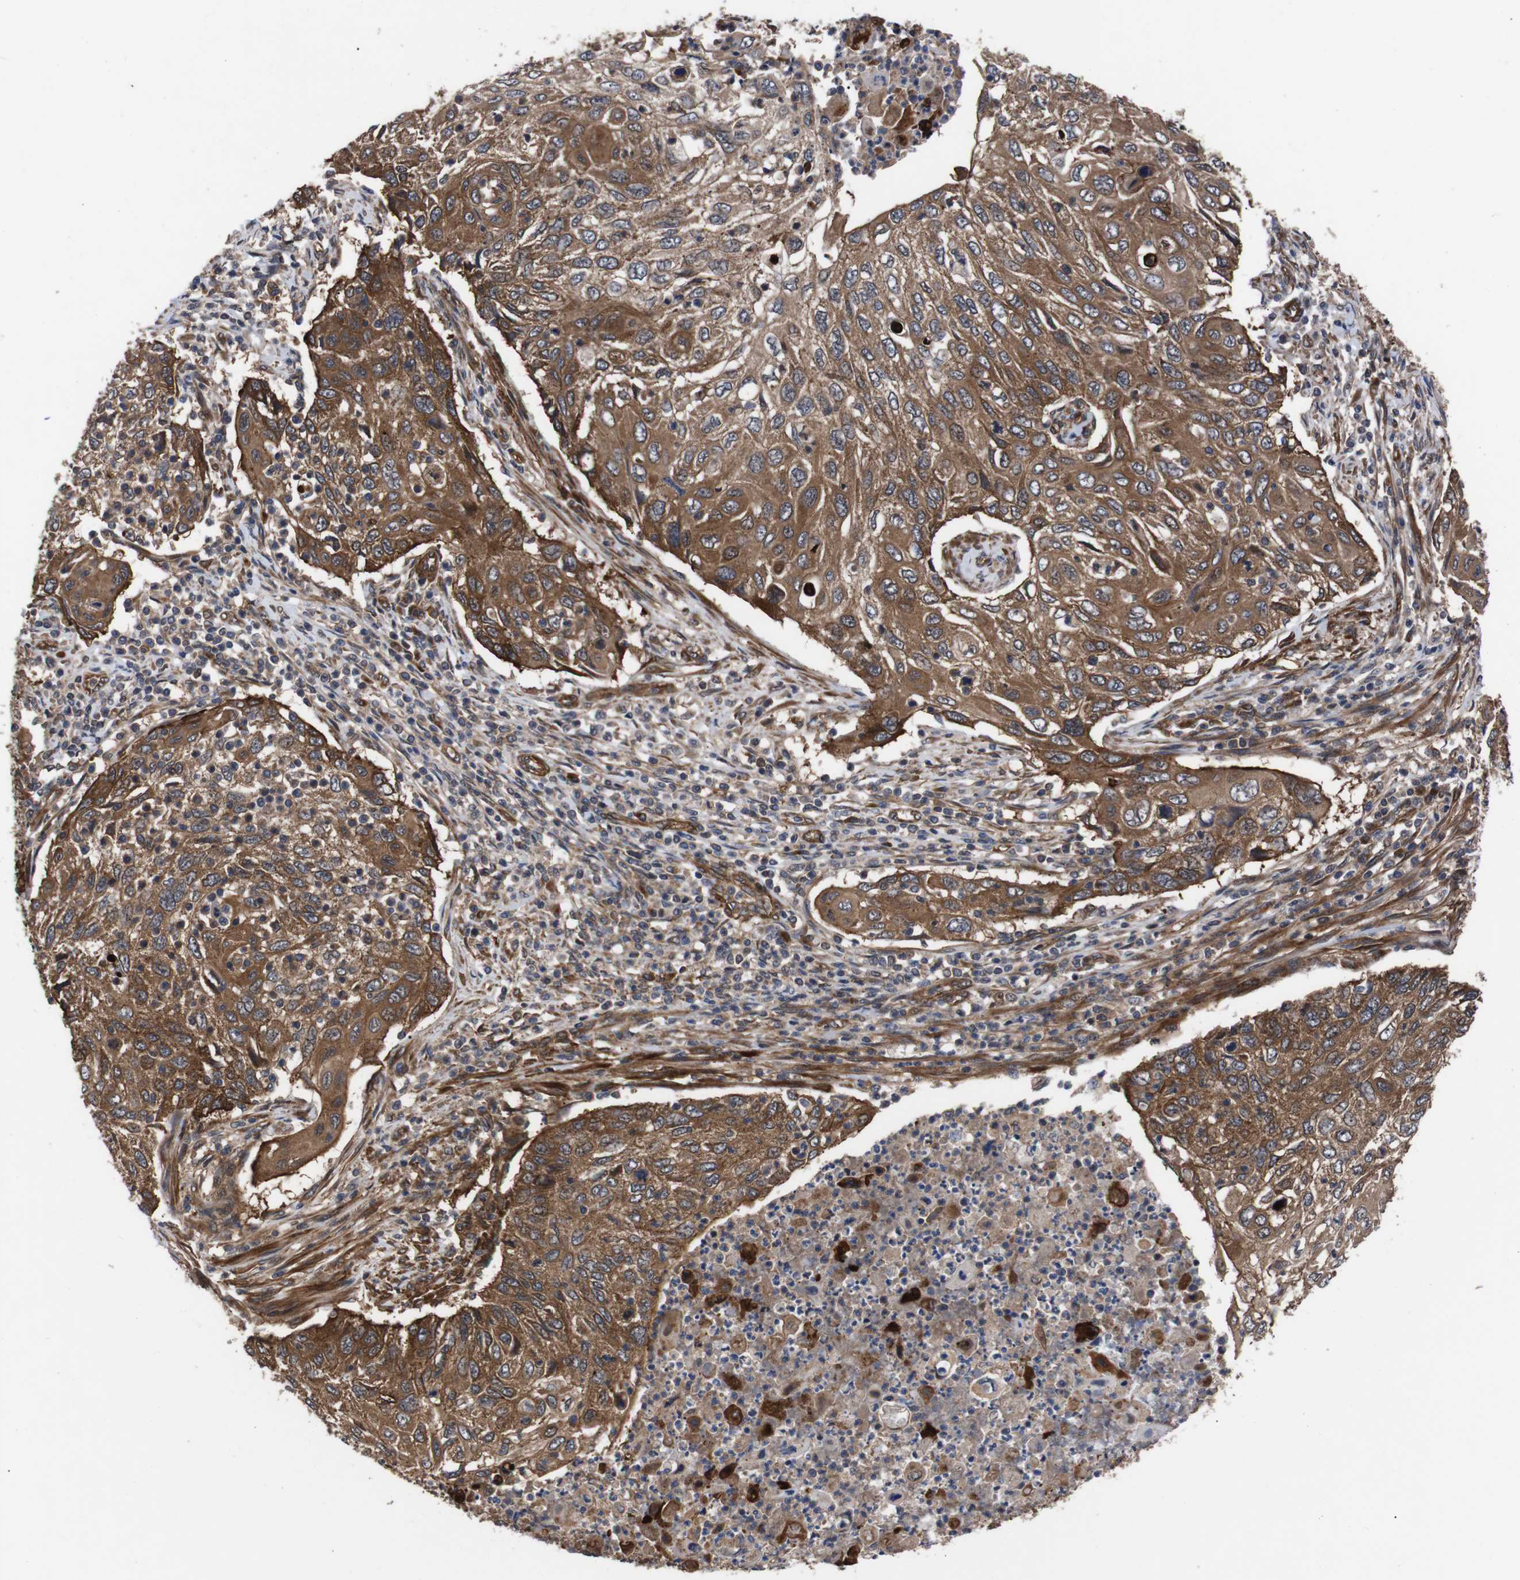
{"staining": {"intensity": "strong", "quantity": ">75%", "location": "cytoplasmic/membranous"}, "tissue": "cervical cancer", "cell_type": "Tumor cells", "image_type": "cancer", "snomed": [{"axis": "morphology", "description": "Squamous cell carcinoma, NOS"}, {"axis": "topography", "description": "Cervix"}], "caption": "The image displays immunohistochemical staining of squamous cell carcinoma (cervical). There is strong cytoplasmic/membranous staining is present in about >75% of tumor cells.", "gene": "PAWR", "patient": {"sex": "female", "age": 70}}